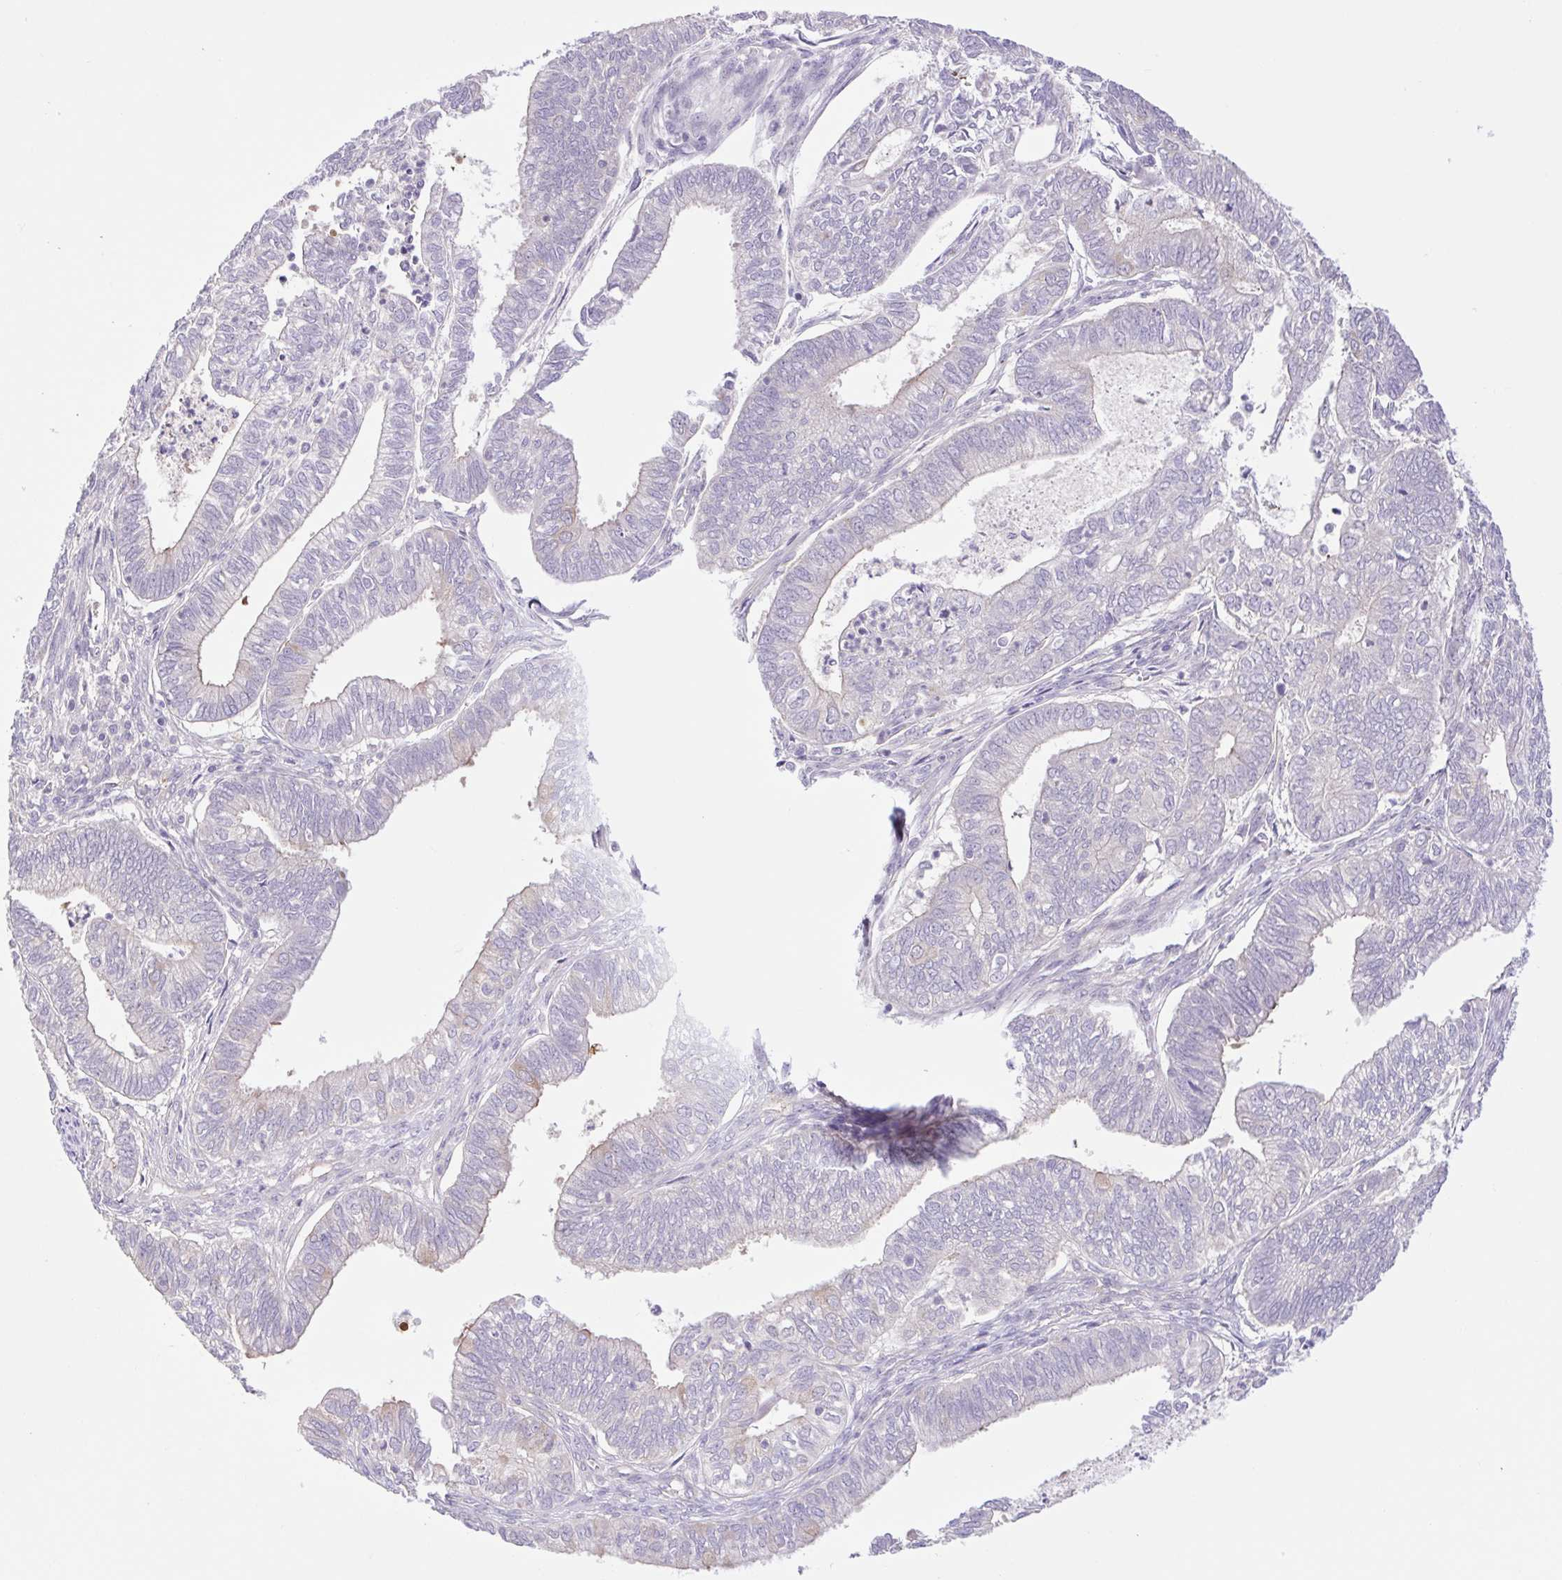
{"staining": {"intensity": "negative", "quantity": "none", "location": "none"}, "tissue": "ovarian cancer", "cell_type": "Tumor cells", "image_type": "cancer", "snomed": [{"axis": "morphology", "description": "Carcinoma, endometroid"}, {"axis": "topography", "description": "Ovary"}], "caption": "Immunohistochemical staining of human ovarian cancer reveals no significant expression in tumor cells. (DAB (3,3'-diaminobenzidine) IHC, high magnification).", "gene": "FAM177B", "patient": {"sex": "female", "age": 64}}